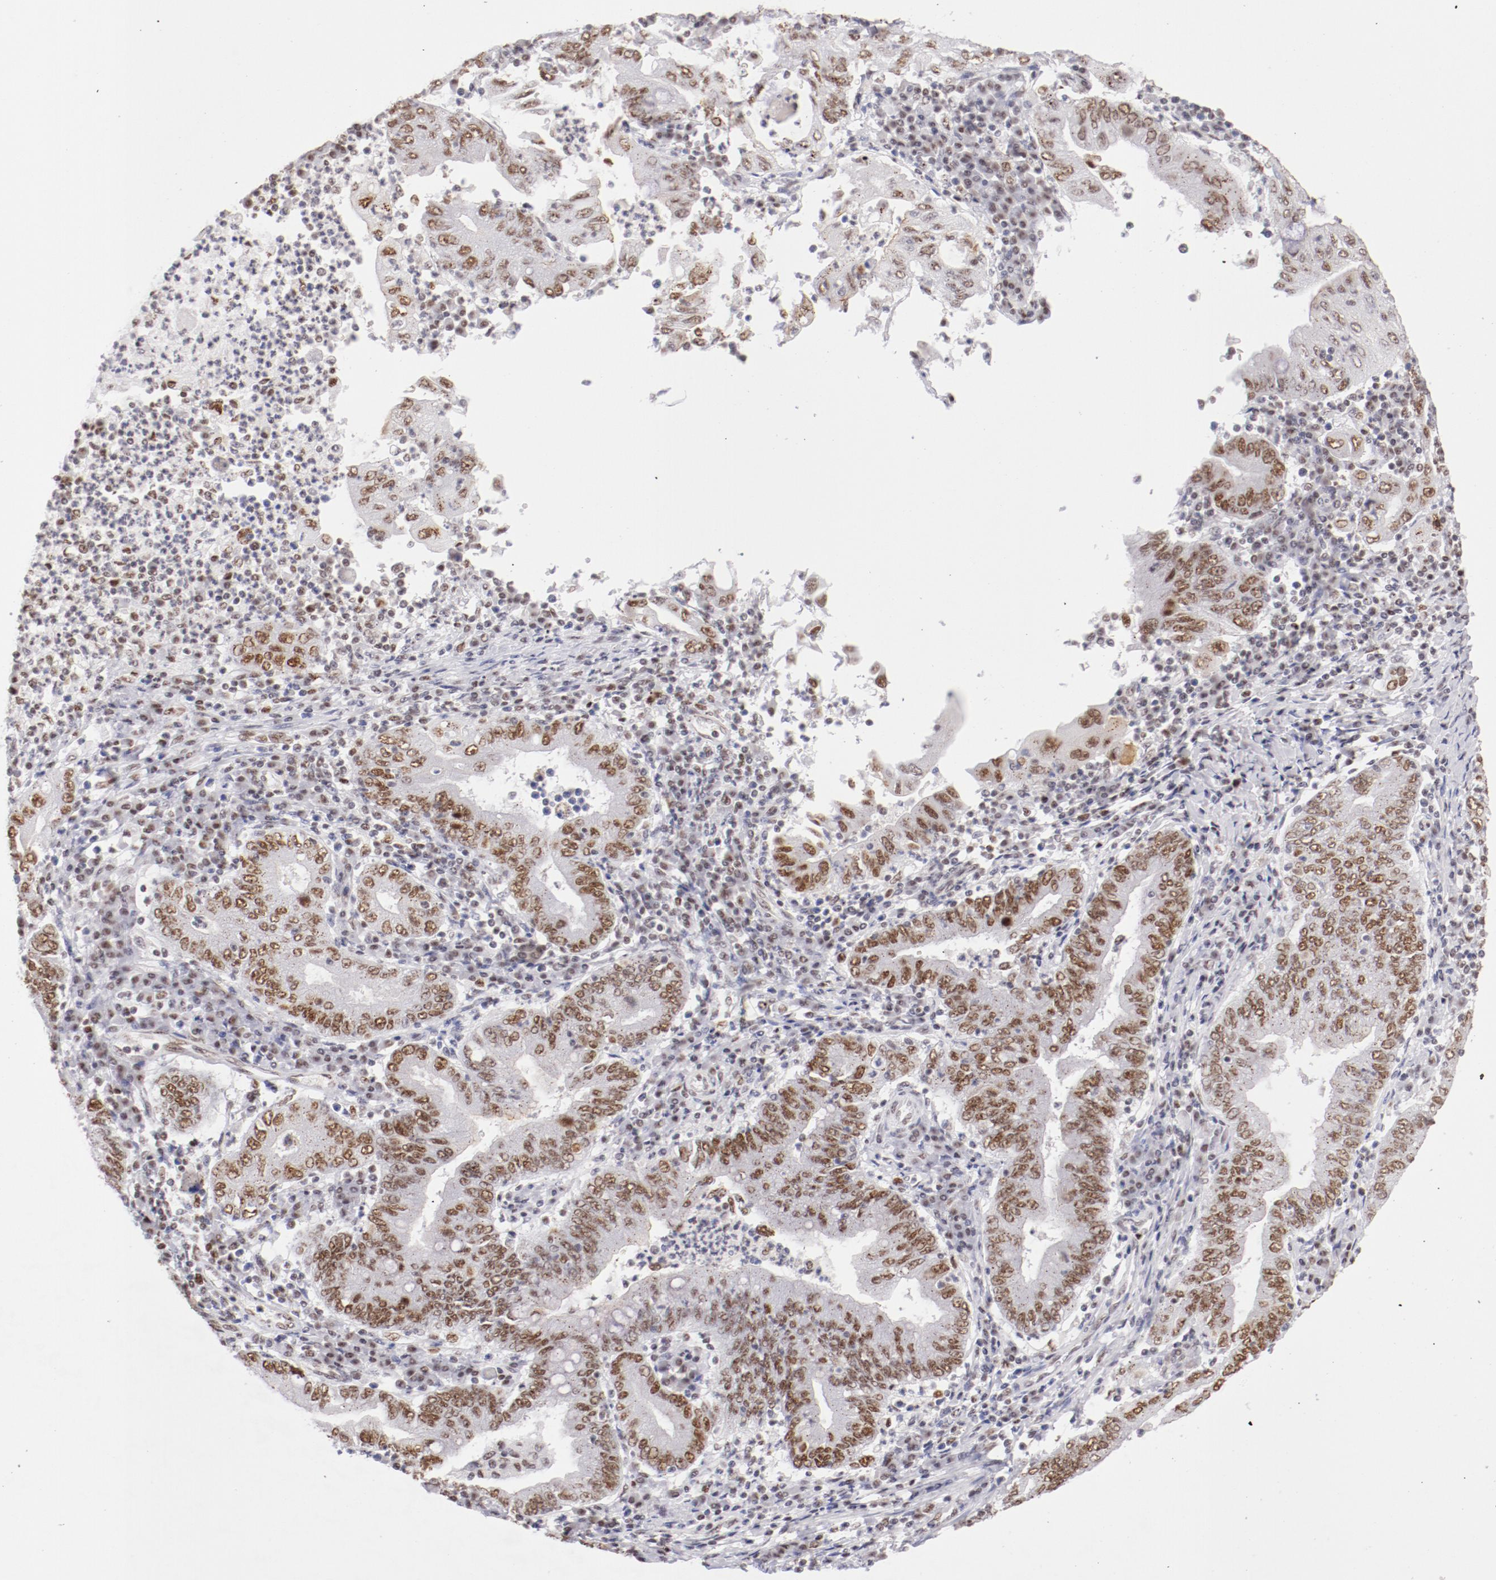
{"staining": {"intensity": "moderate", "quantity": ">75%", "location": "nuclear"}, "tissue": "stomach cancer", "cell_type": "Tumor cells", "image_type": "cancer", "snomed": [{"axis": "morphology", "description": "Normal tissue, NOS"}, {"axis": "morphology", "description": "Adenocarcinoma, NOS"}, {"axis": "topography", "description": "Esophagus"}, {"axis": "topography", "description": "Stomach, upper"}, {"axis": "topography", "description": "Peripheral nerve tissue"}], "caption": "Immunohistochemistry (IHC) histopathology image of stomach adenocarcinoma stained for a protein (brown), which reveals medium levels of moderate nuclear expression in about >75% of tumor cells.", "gene": "TFAP4", "patient": {"sex": "male", "age": 62}}